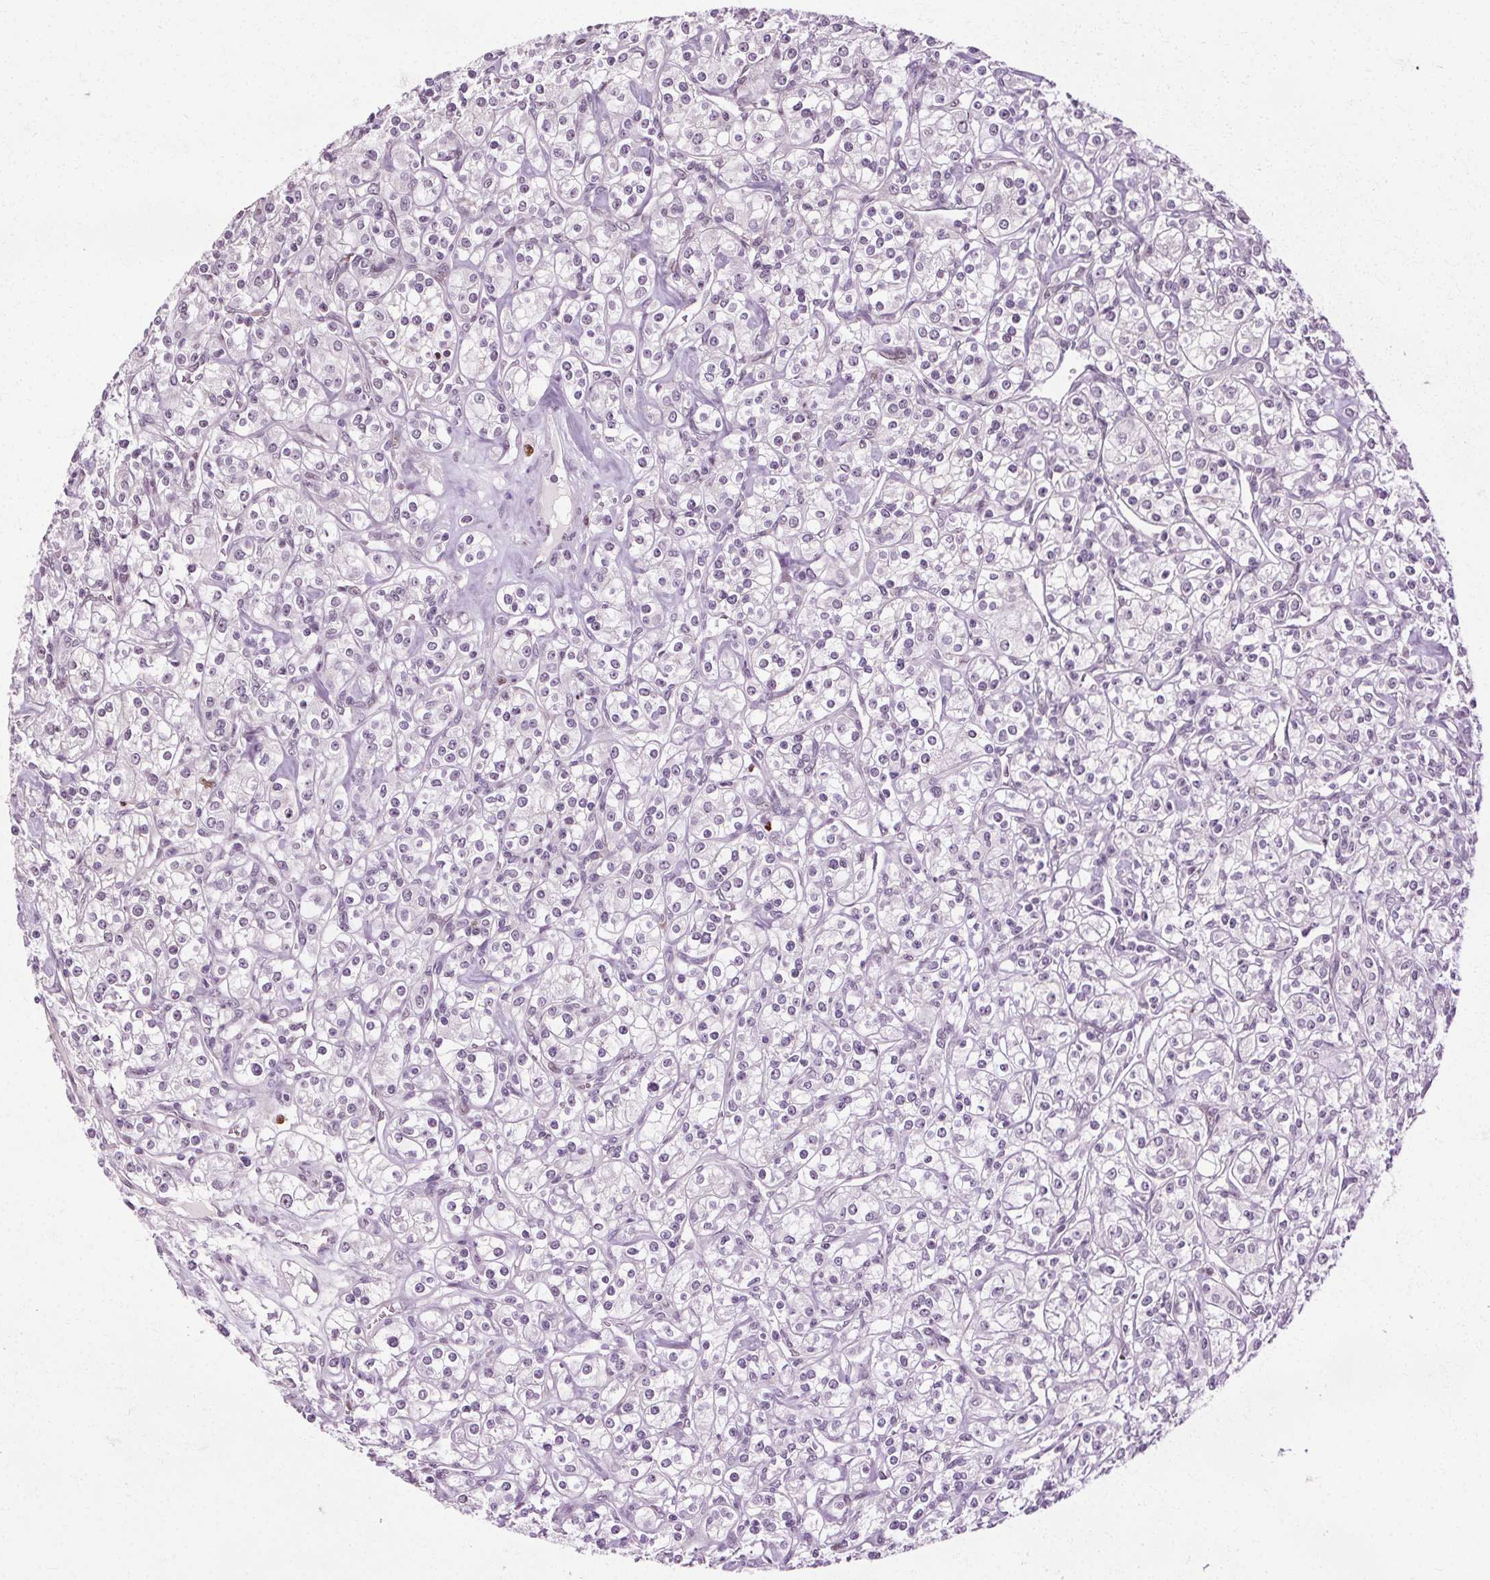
{"staining": {"intensity": "negative", "quantity": "none", "location": "none"}, "tissue": "renal cancer", "cell_type": "Tumor cells", "image_type": "cancer", "snomed": [{"axis": "morphology", "description": "Adenocarcinoma, NOS"}, {"axis": "topography", "description": "Kidney"}], "caption": "Micrograph shows no significant protein expression in tumor cells of renal cancer.", "gene": "CEBPA", "patient": {"sex": "male", "age": 77}}